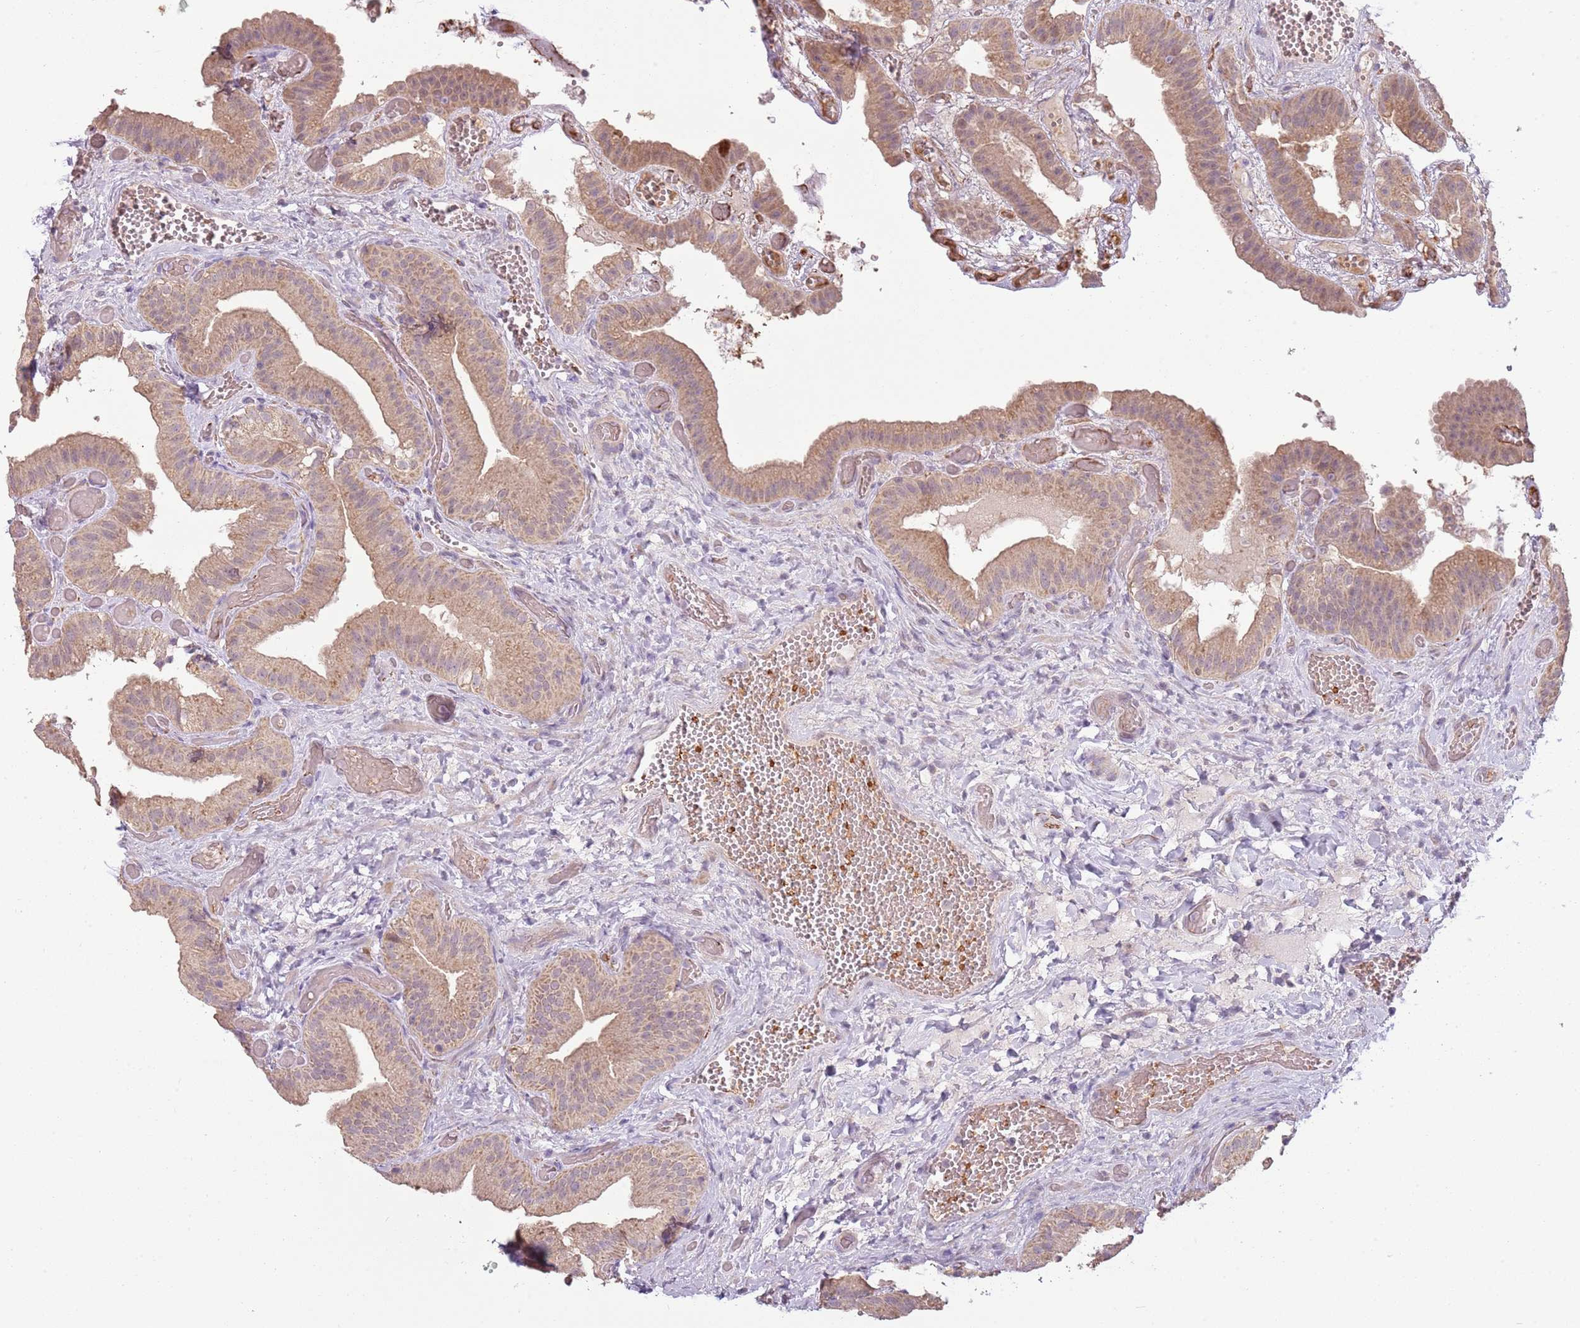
{"staining": {"intensity": "moderate", "quantity": ">75%", "location": "cytoplasmic/membranous"}, "tissue": "gallbladder", "cell_type": "Glandular cells", "image_type": "normal", "snomed": [{"axis": "morphology", "description": "Normal tissue, NOS"}, {"axis": "topography", "description": "Gallbladder"}], "caption": "IHC of normal gallbladder displays medium levels of moderate cytoplasmic/membranous expression in approximately >75% of glandular cells.", "gene": "TEKT4", "patient": {"sex": "female", "age": 64}}